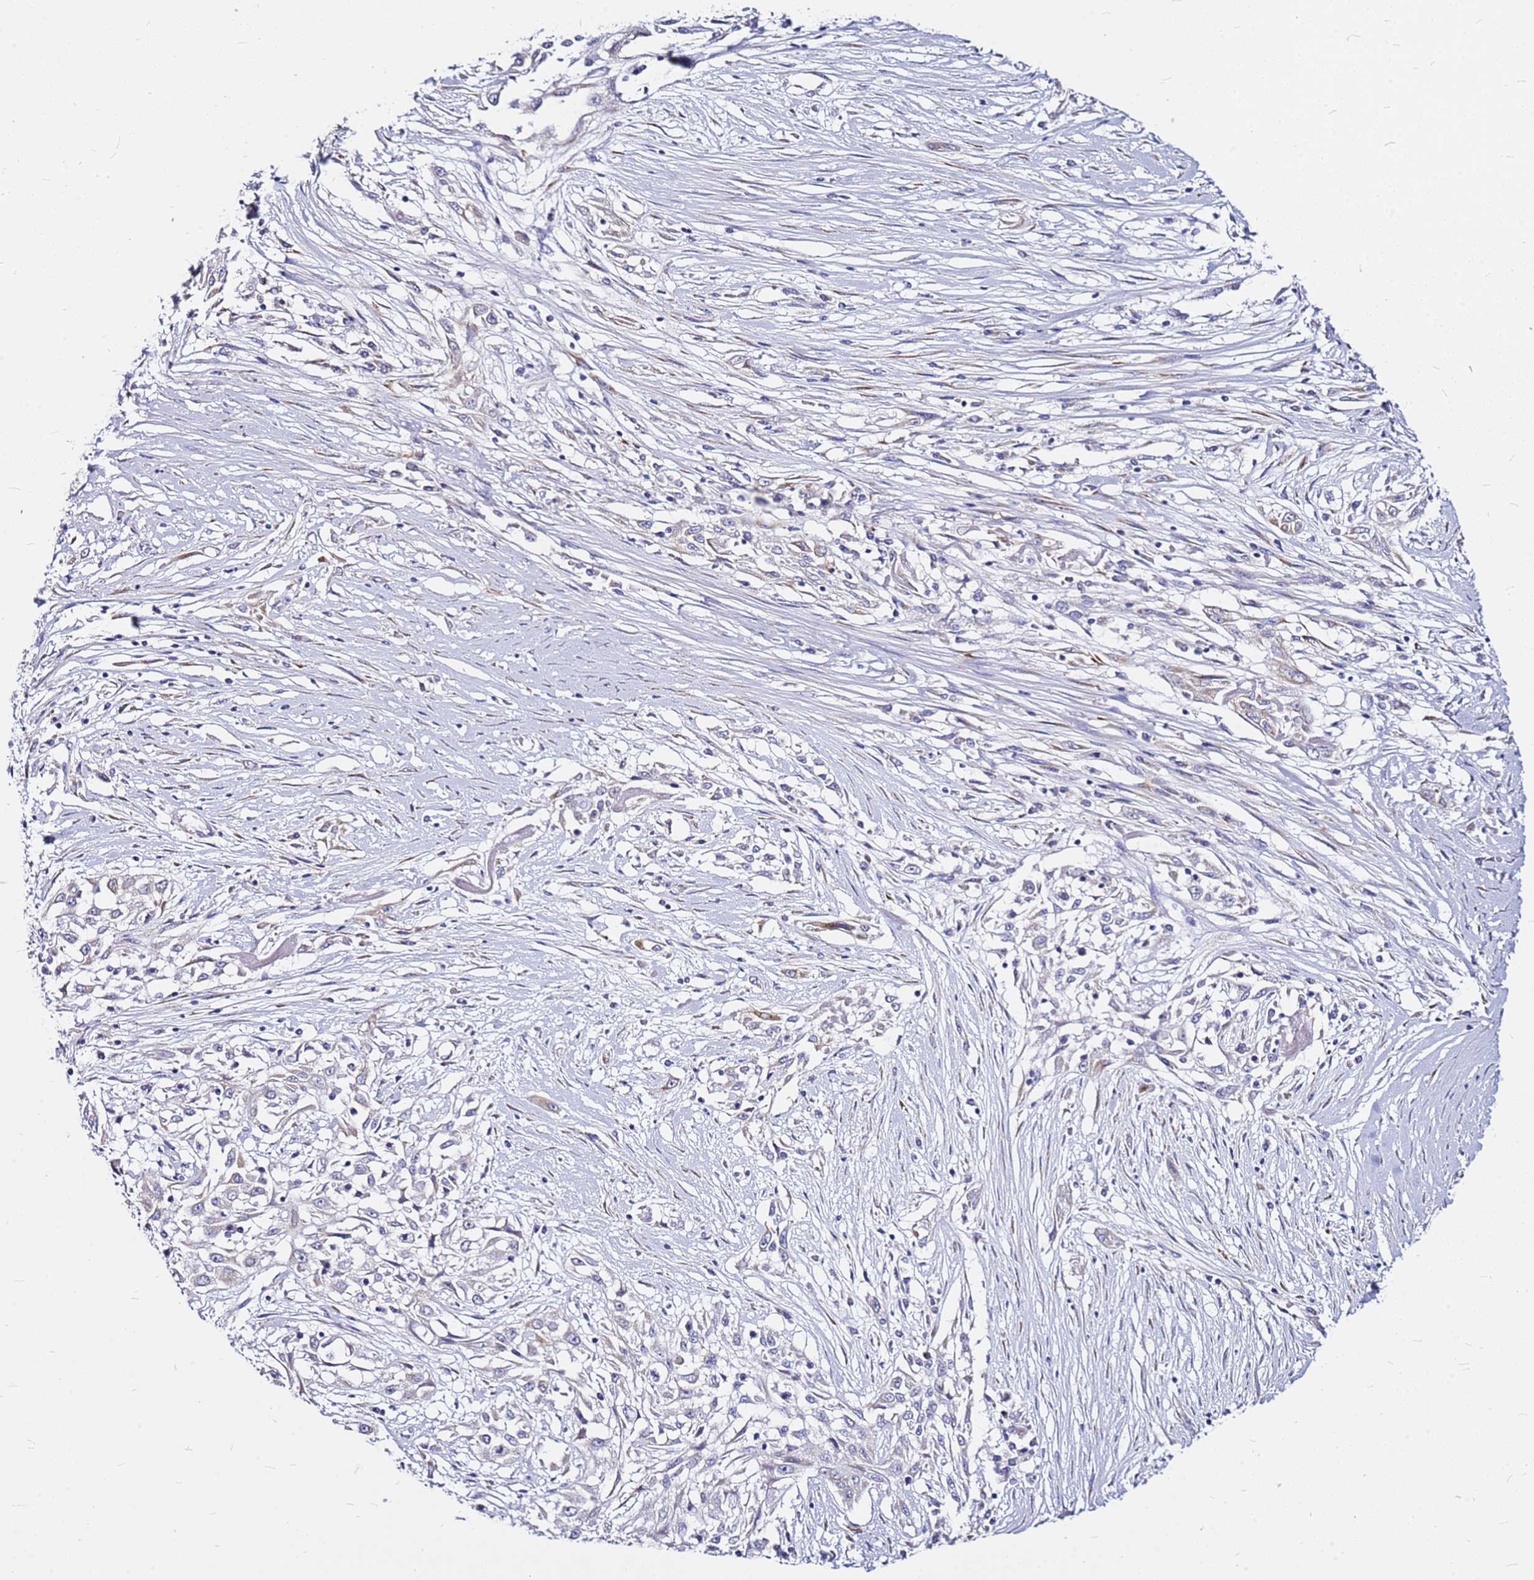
{"staining": {"intensity": "negative", "quantity": "none", "location": "none"}, "tissue": "skin cancer", "cell_type": "Tumor cells", "image_type": "cancer", "snomed": [{"axis": "morphology", "description": "Squamous cell carcinoma, NOS"}, {"axis": "morphology", "description": "Squamous cell carcinoma, metastatic, NOS"}, {"axis": "topography", "description": "Skin"}, {"axis": "topography", "description": "Lymph node"}], "caption": "Immunohistochemistry (IHC) micrograph of neoplastic tissue: metastatic squamous cell carcinoma (skin) stained with DAB displays no significant protein expression in tumor cells.", "gene": "CASD1", "patient": {"sex": "male", "age": 75}}